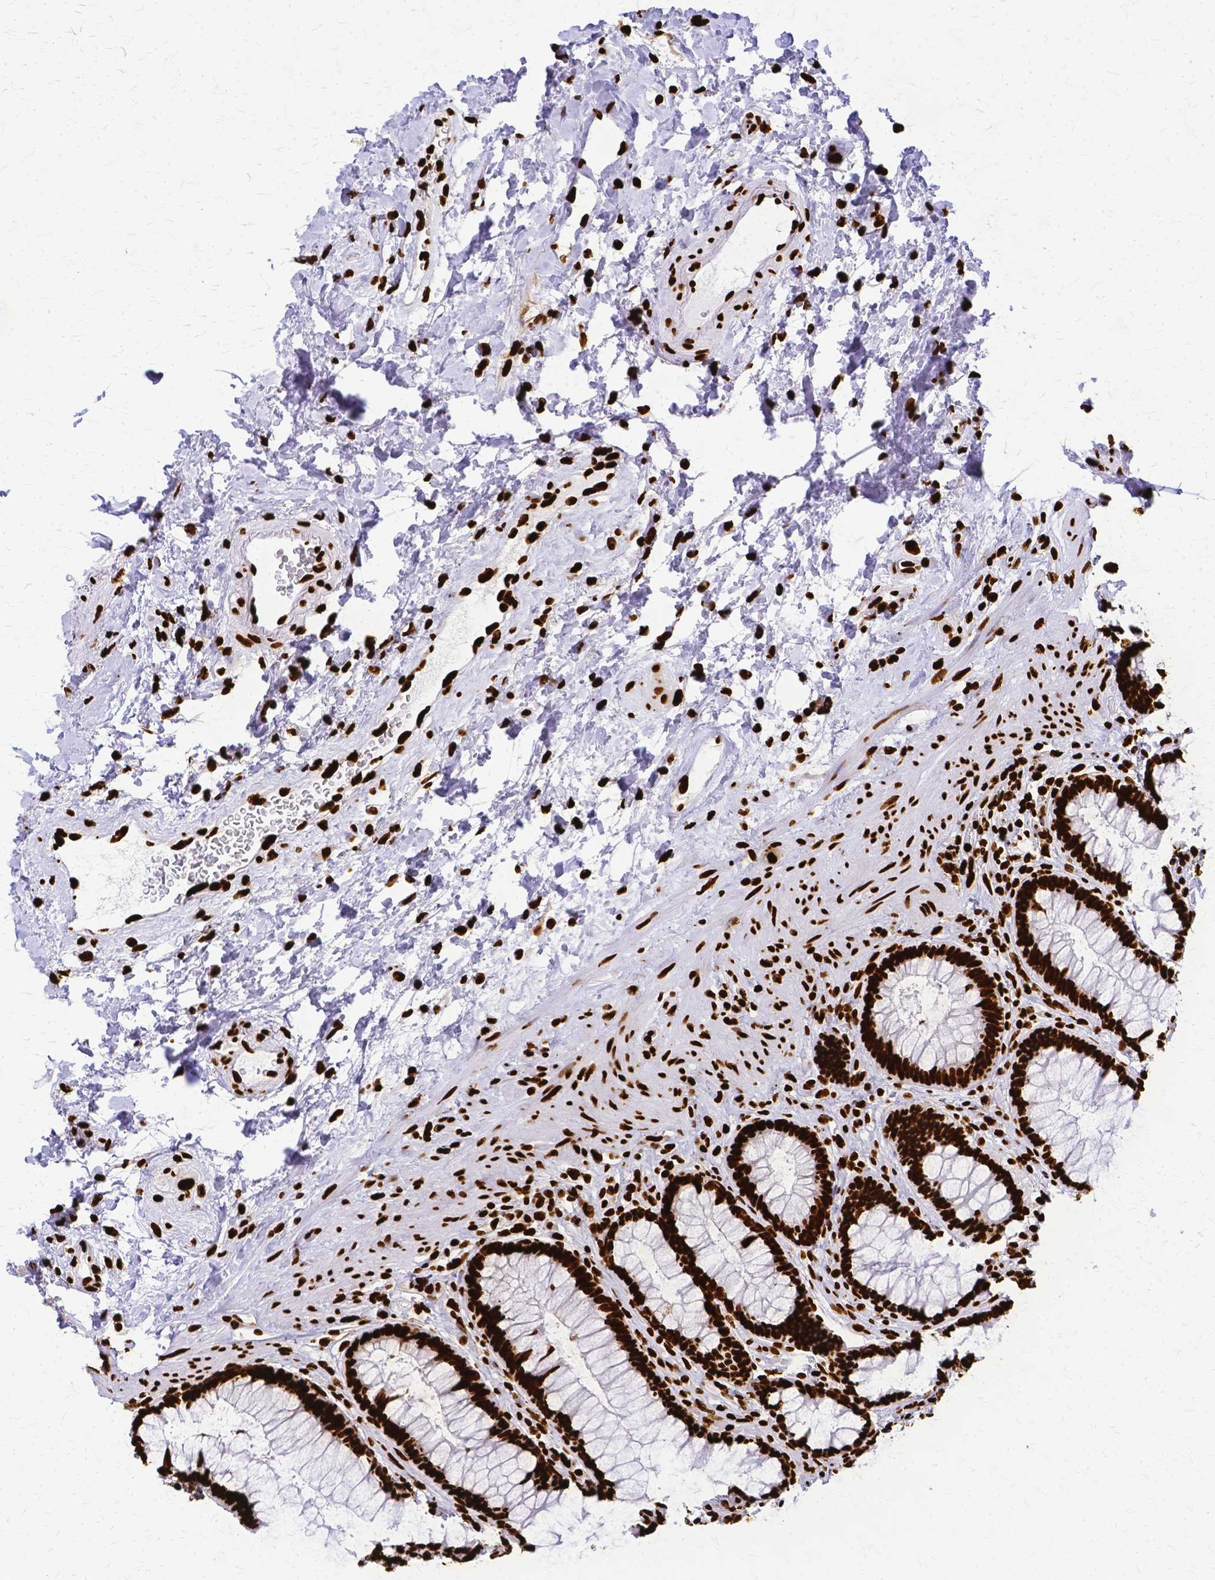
{"staining": {"intensity": "strong", "quantity": ">75%", "location": "nuclear"}, "tissue": "rectum", "cell_type": "Glandular cells", "image_type": "normal", "snomed": [{"axis": "morphology", "description": "Normal tissue, NOS"}, {"axis": "topography", "description": "Rectum"}], "caption": "Protein expression analysis of unremarkable rectum shows strong nuclear positivity in about >75% of glandular cells.", "gene": "SFPQ", "patient": {"sex": "male", "age": 72}}